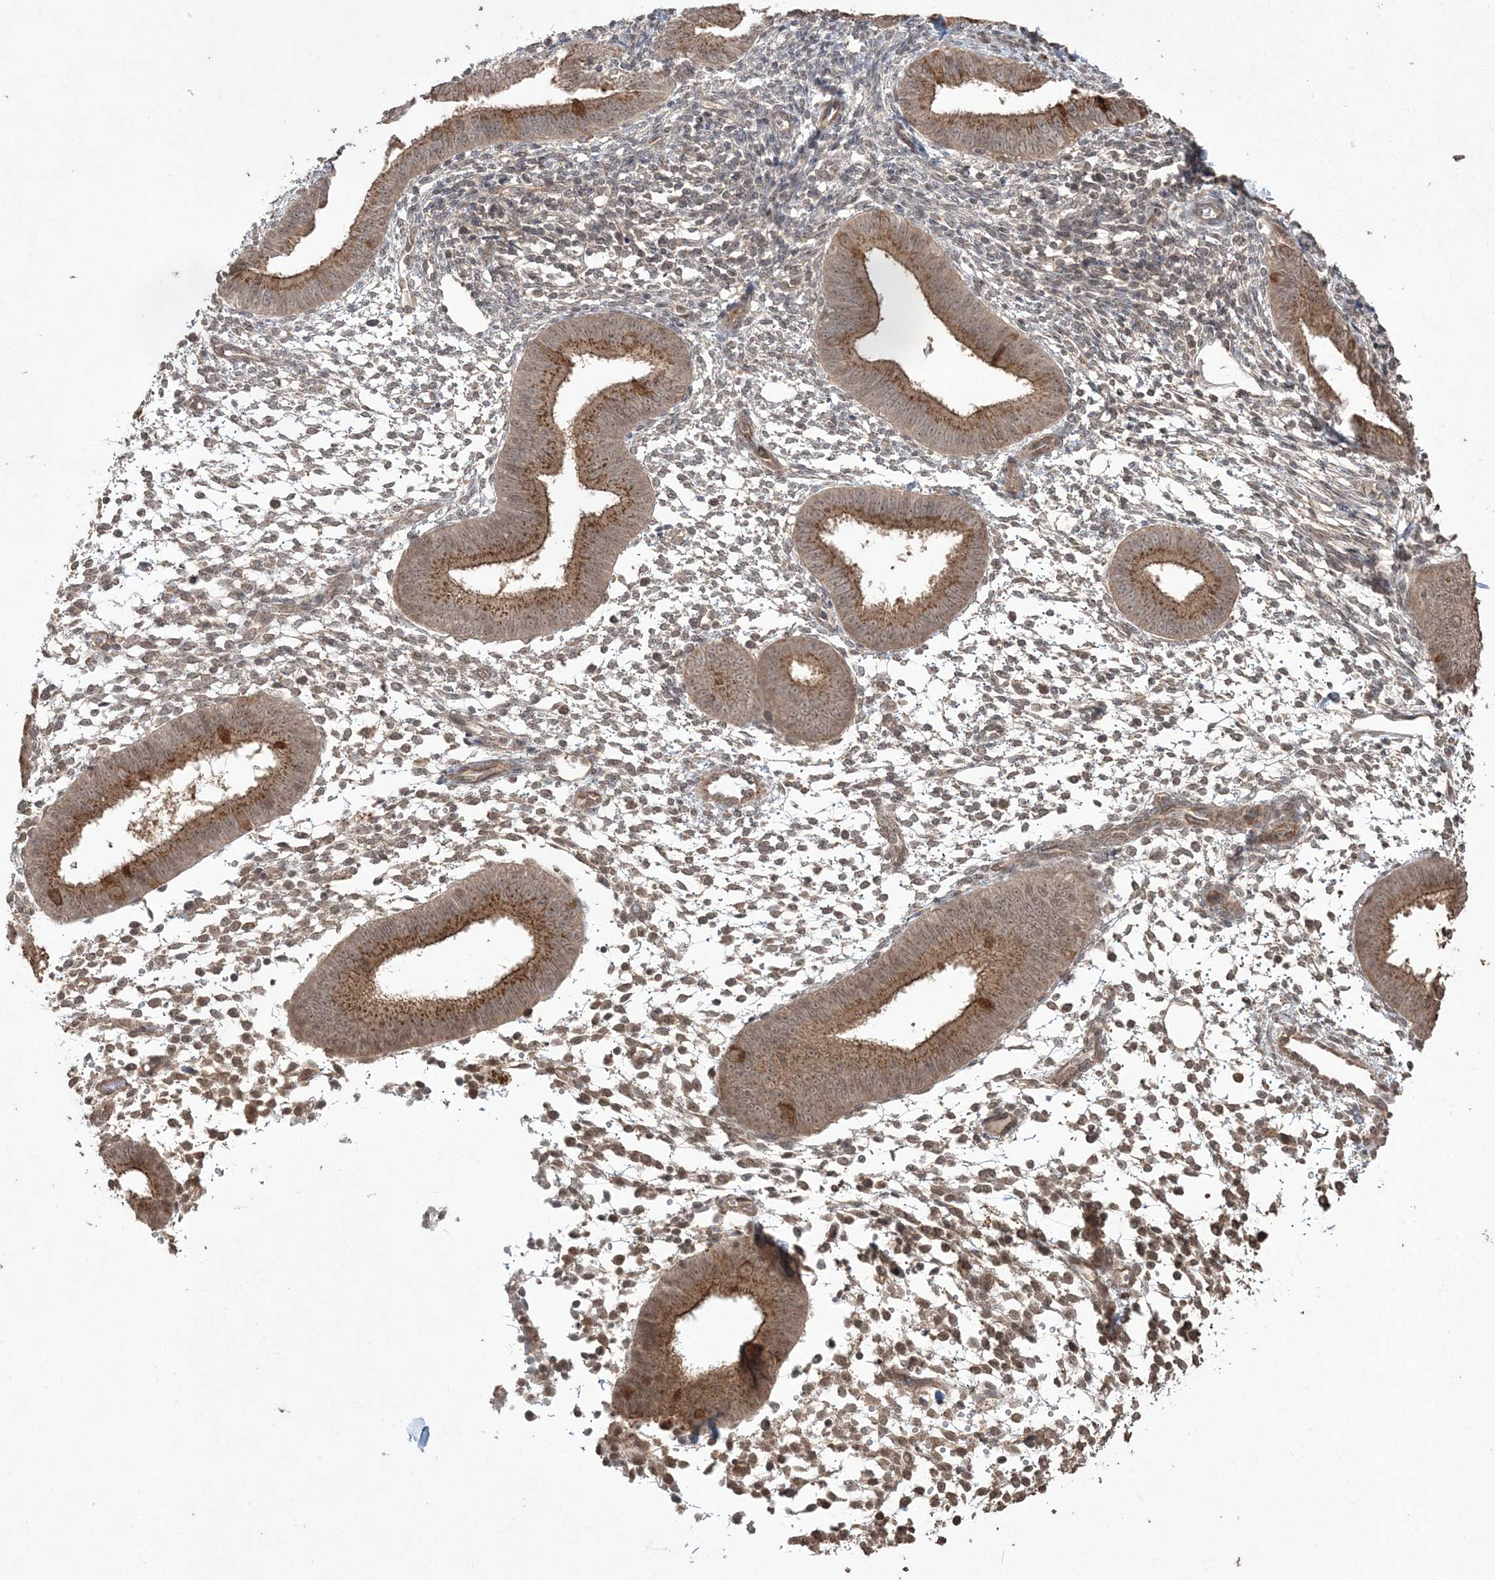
{"staining": {"intensity": "moderate", "quantity": "<25%", "location": "cytoplasmic/membranous,nuclear"}, "tissue": "endometrium", "cell_type": "Cells in endometrial stroma", "image_type": "normal", "snomed": [{"axis": "morphology", "description": "Normal tissue, NOS"}, {"axis": "topography", "description": "Uterus"}, {"axis": "topography", "description": "Endometrium"}], "caption": "Cells in endometrial stroma reveal low levels of moderate cytoplasmic/membranous,nuclear positivity in approximately <25% of cells in normal human endometrium. (Brightfield microscopy of DAB IHC at high magnification).", "gene": "EHHADH", "patient": {"sex": "female", "age": 48}}